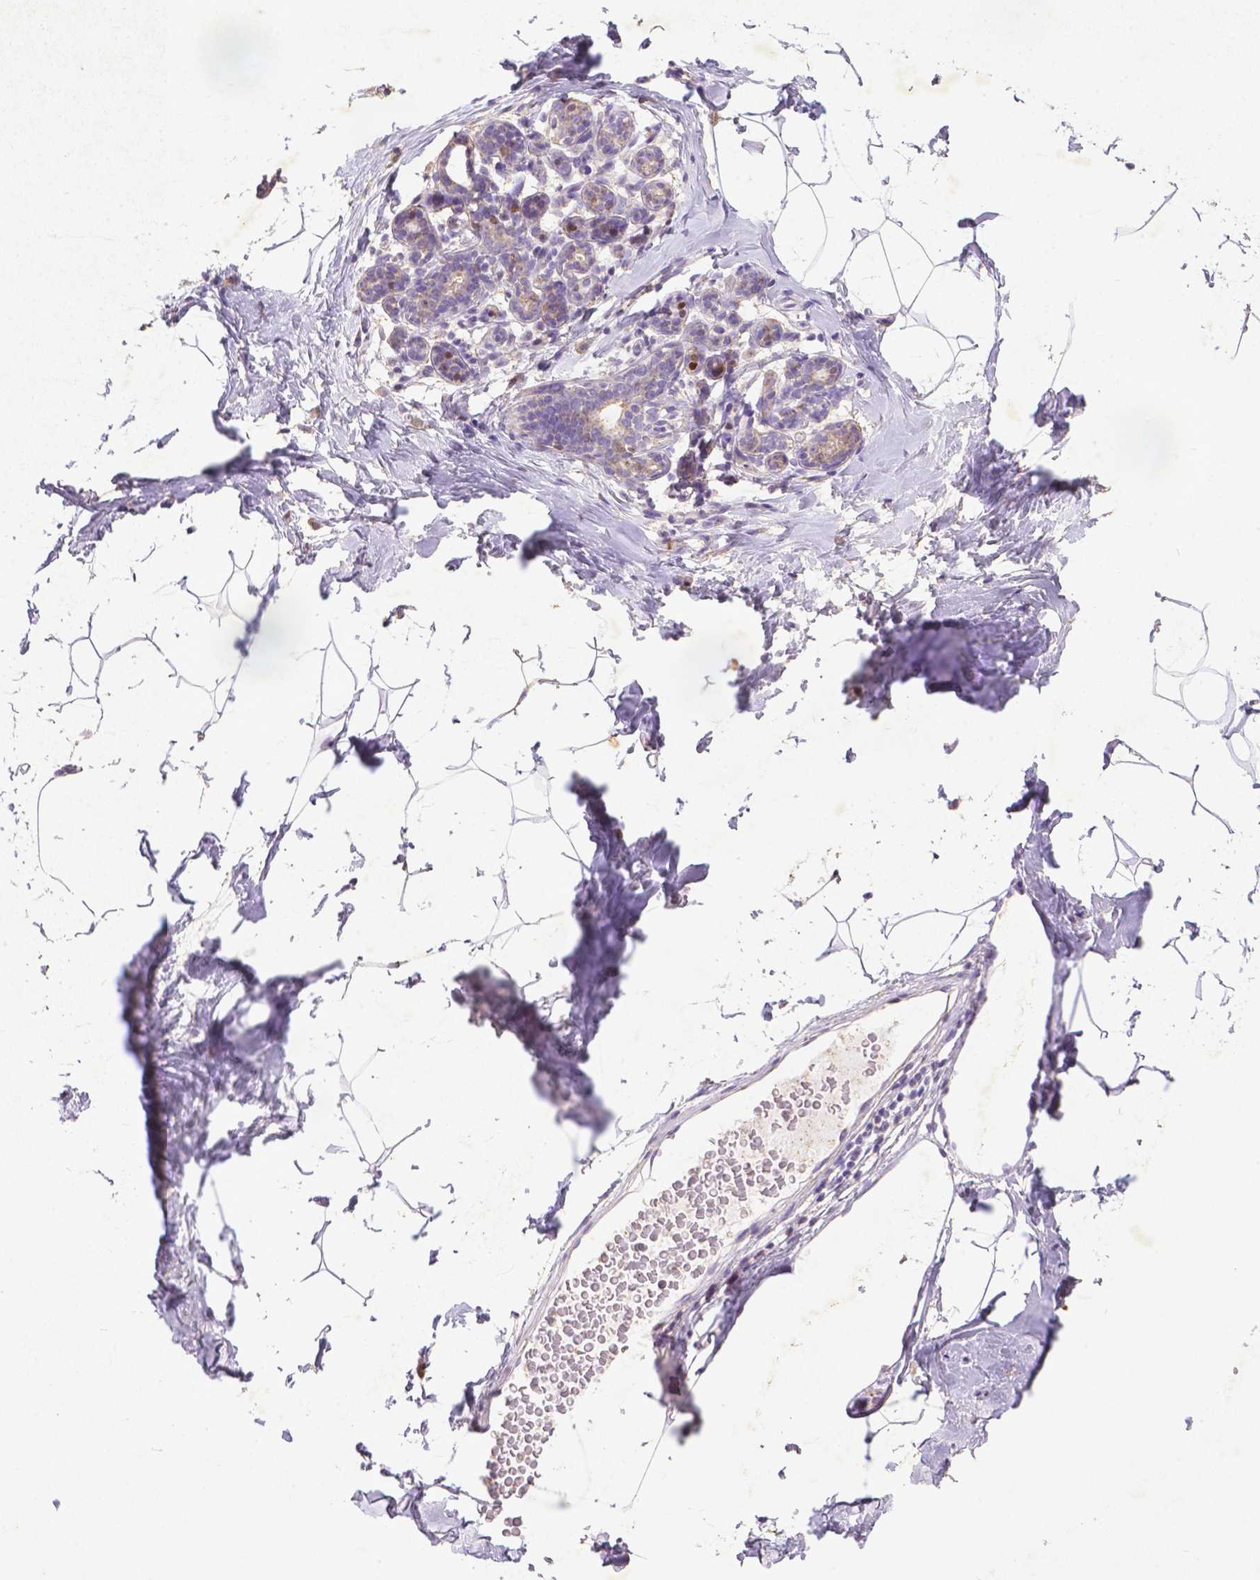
{"staining": {"intensity": "negative", "quantity": "none", "location": "none"}, "tissue": "breast", "cell_type": "Adipocytes", "image_type": "normal", "snomed": [{"axis": "morphology", "description": "Normal tissue, NOS"}, {"axis": "topography", "description": "Breast"}], "caption": "A micrograph of human breast is negative for staining in adipocytes. (IHC, brightfield microscopy, high magnification).", "gene": "CDKN1A", "patient": {"sex": "female", "age": 32}}